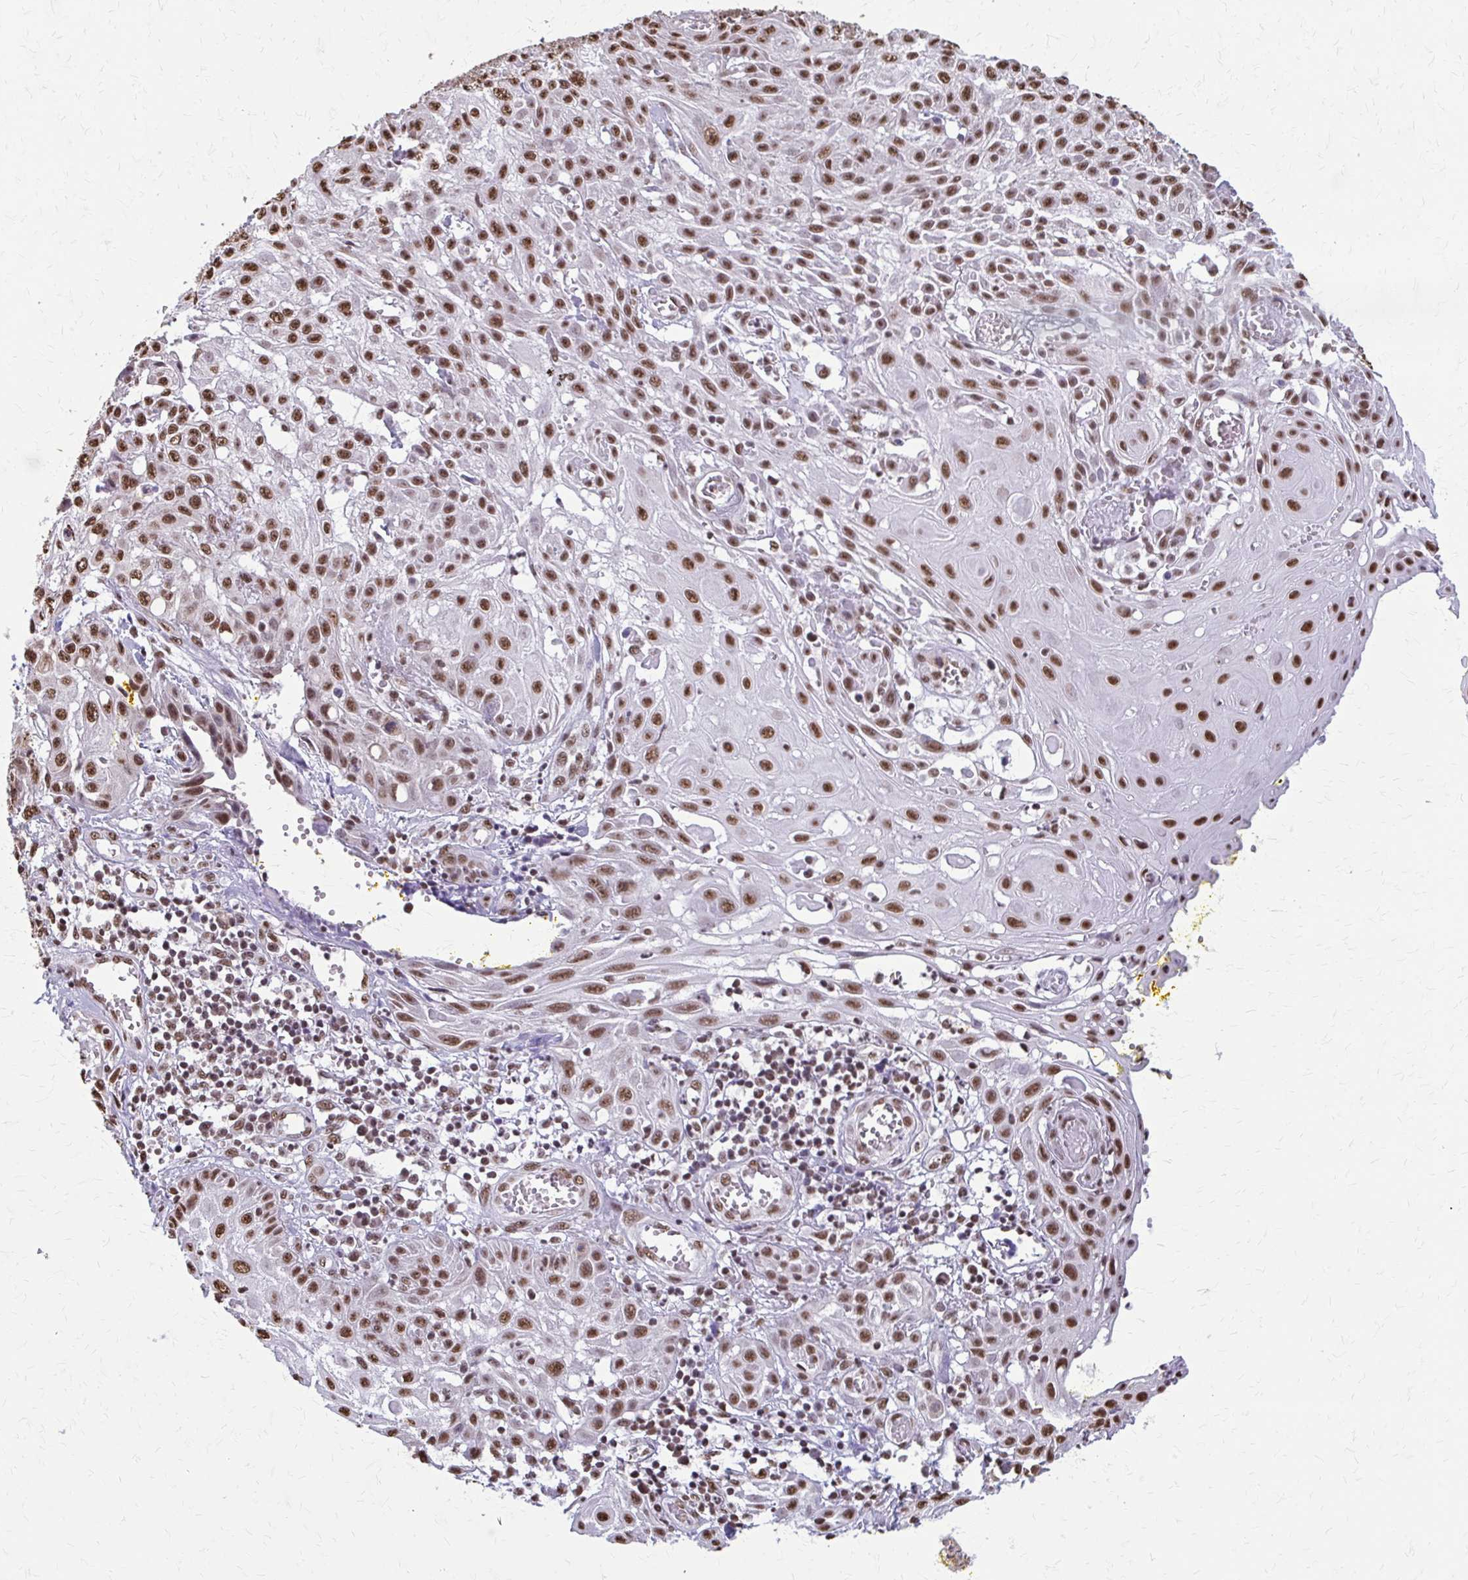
{"staining": {"intensity": "moderate", "quantity": ">75%", "location": "nuclear"}, "tissue": "skin cancer", "cell_type": "Tumor cells", "image_type": "cancer", "snomed": [{"axis": "morphology", "description": "Squamous cell carcinoma, NOS"}, {"axis": "topography", "description": "Skin"}, {"axis": "topography", "description": "Vulva"}], "caption": "Immunohistochemistry (DAB (3,3'-diaminobenzidine)) staining of skin cancer (squamous cell carcinoma) demonstrates moderate nuclear protein positivity in about >75% of tumor cells.", "gene": "SNRPA", "patient": {"sex": "female", "age": 71}}